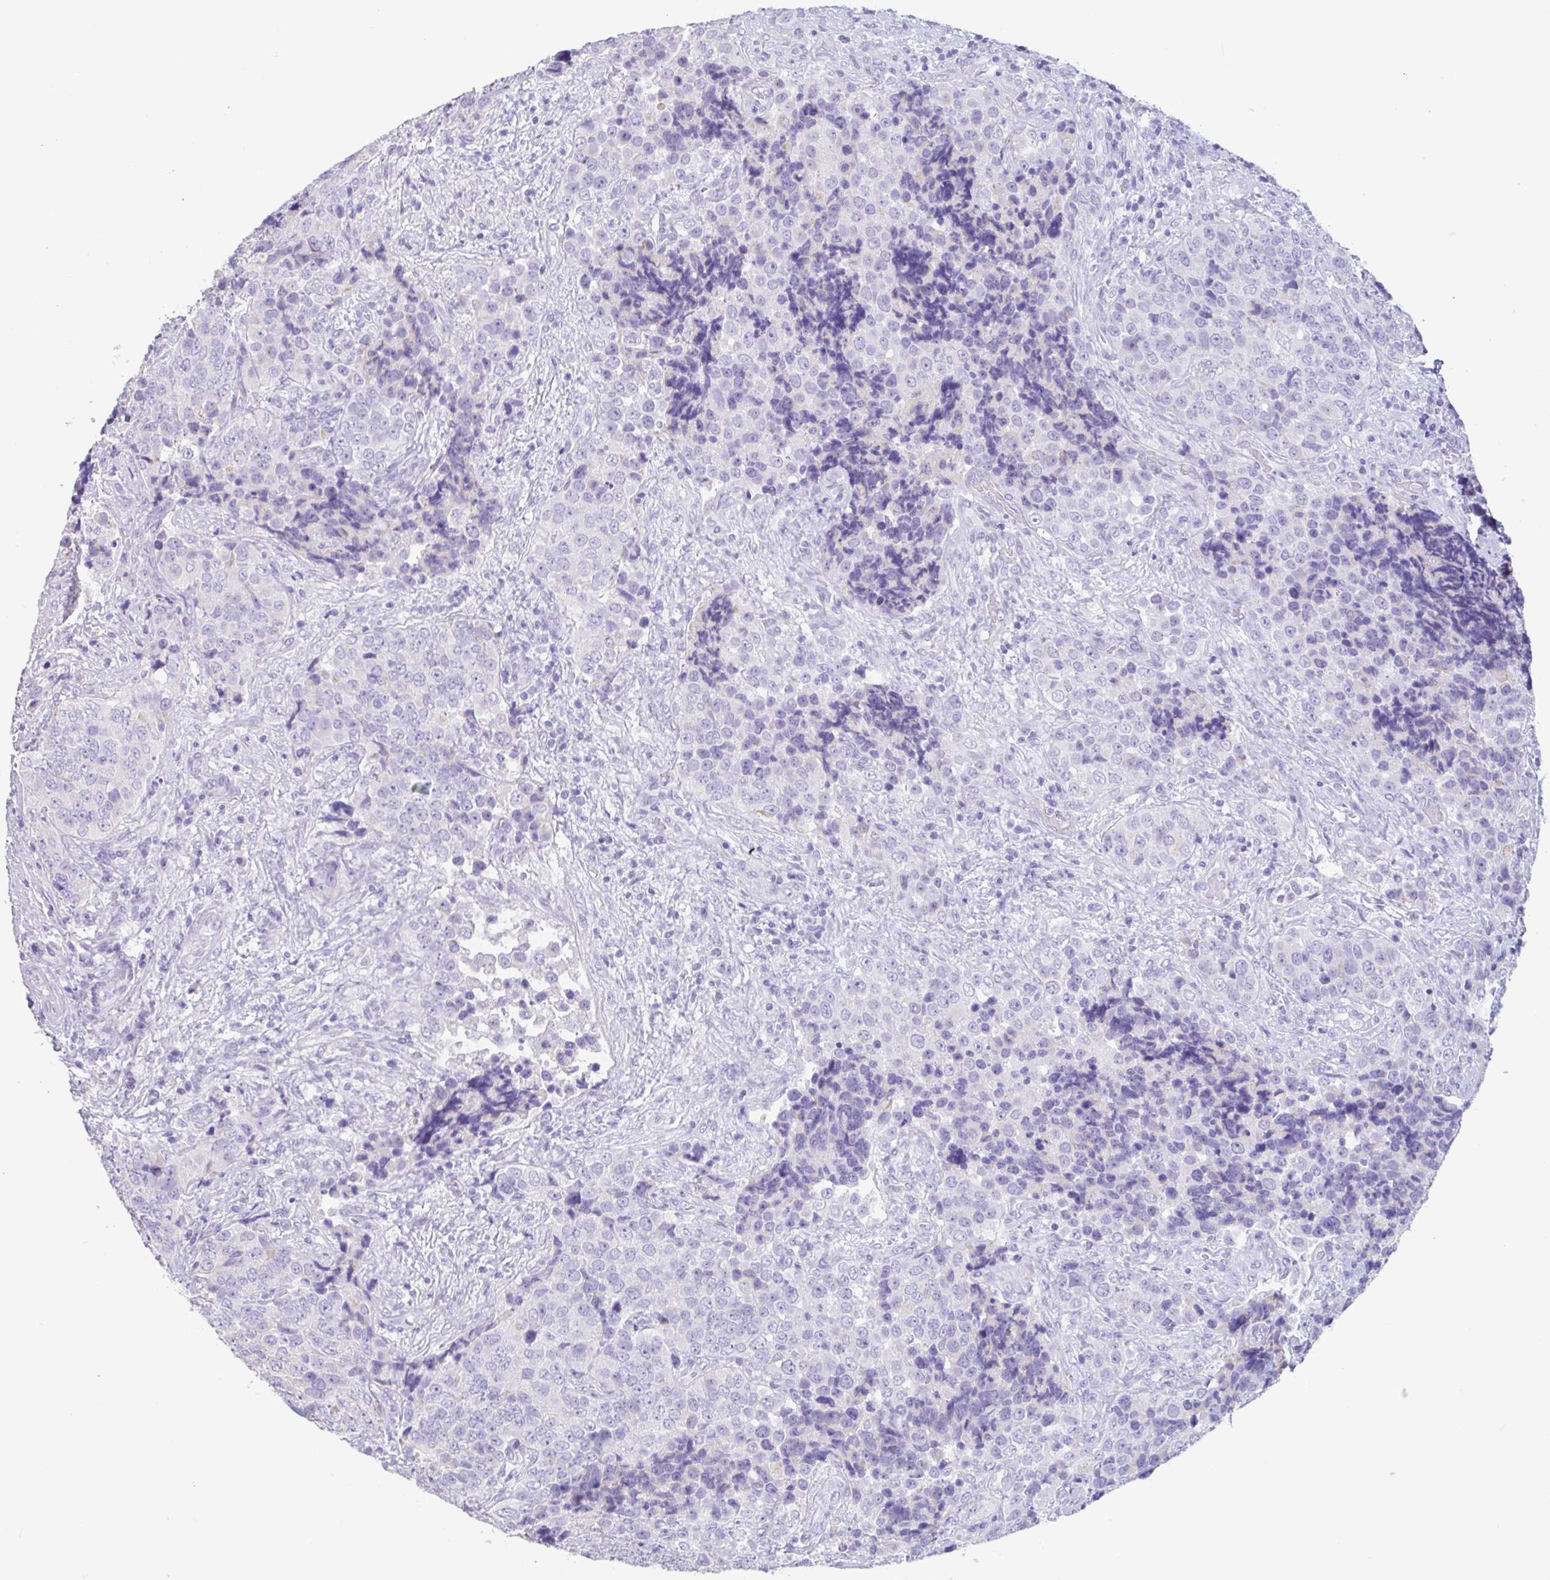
{"staining": {"intensity": "negative", "quantity": "none", "location": "none"}, "tissue": "urothelial cancer", "cell_type": "Tumor cells", "image_type": "cancer", "snomed": [{"axis": "morphology", "description": "Urothelial carcinoma, NOS"}, {"axis": "topography", "description": "Urinary bladder"}], "caption": "An image of human urothelial cancer is negative for staining in tumor cells.", "gene": "TNNC1", "patient": {"sex": "male", "age": 52}}